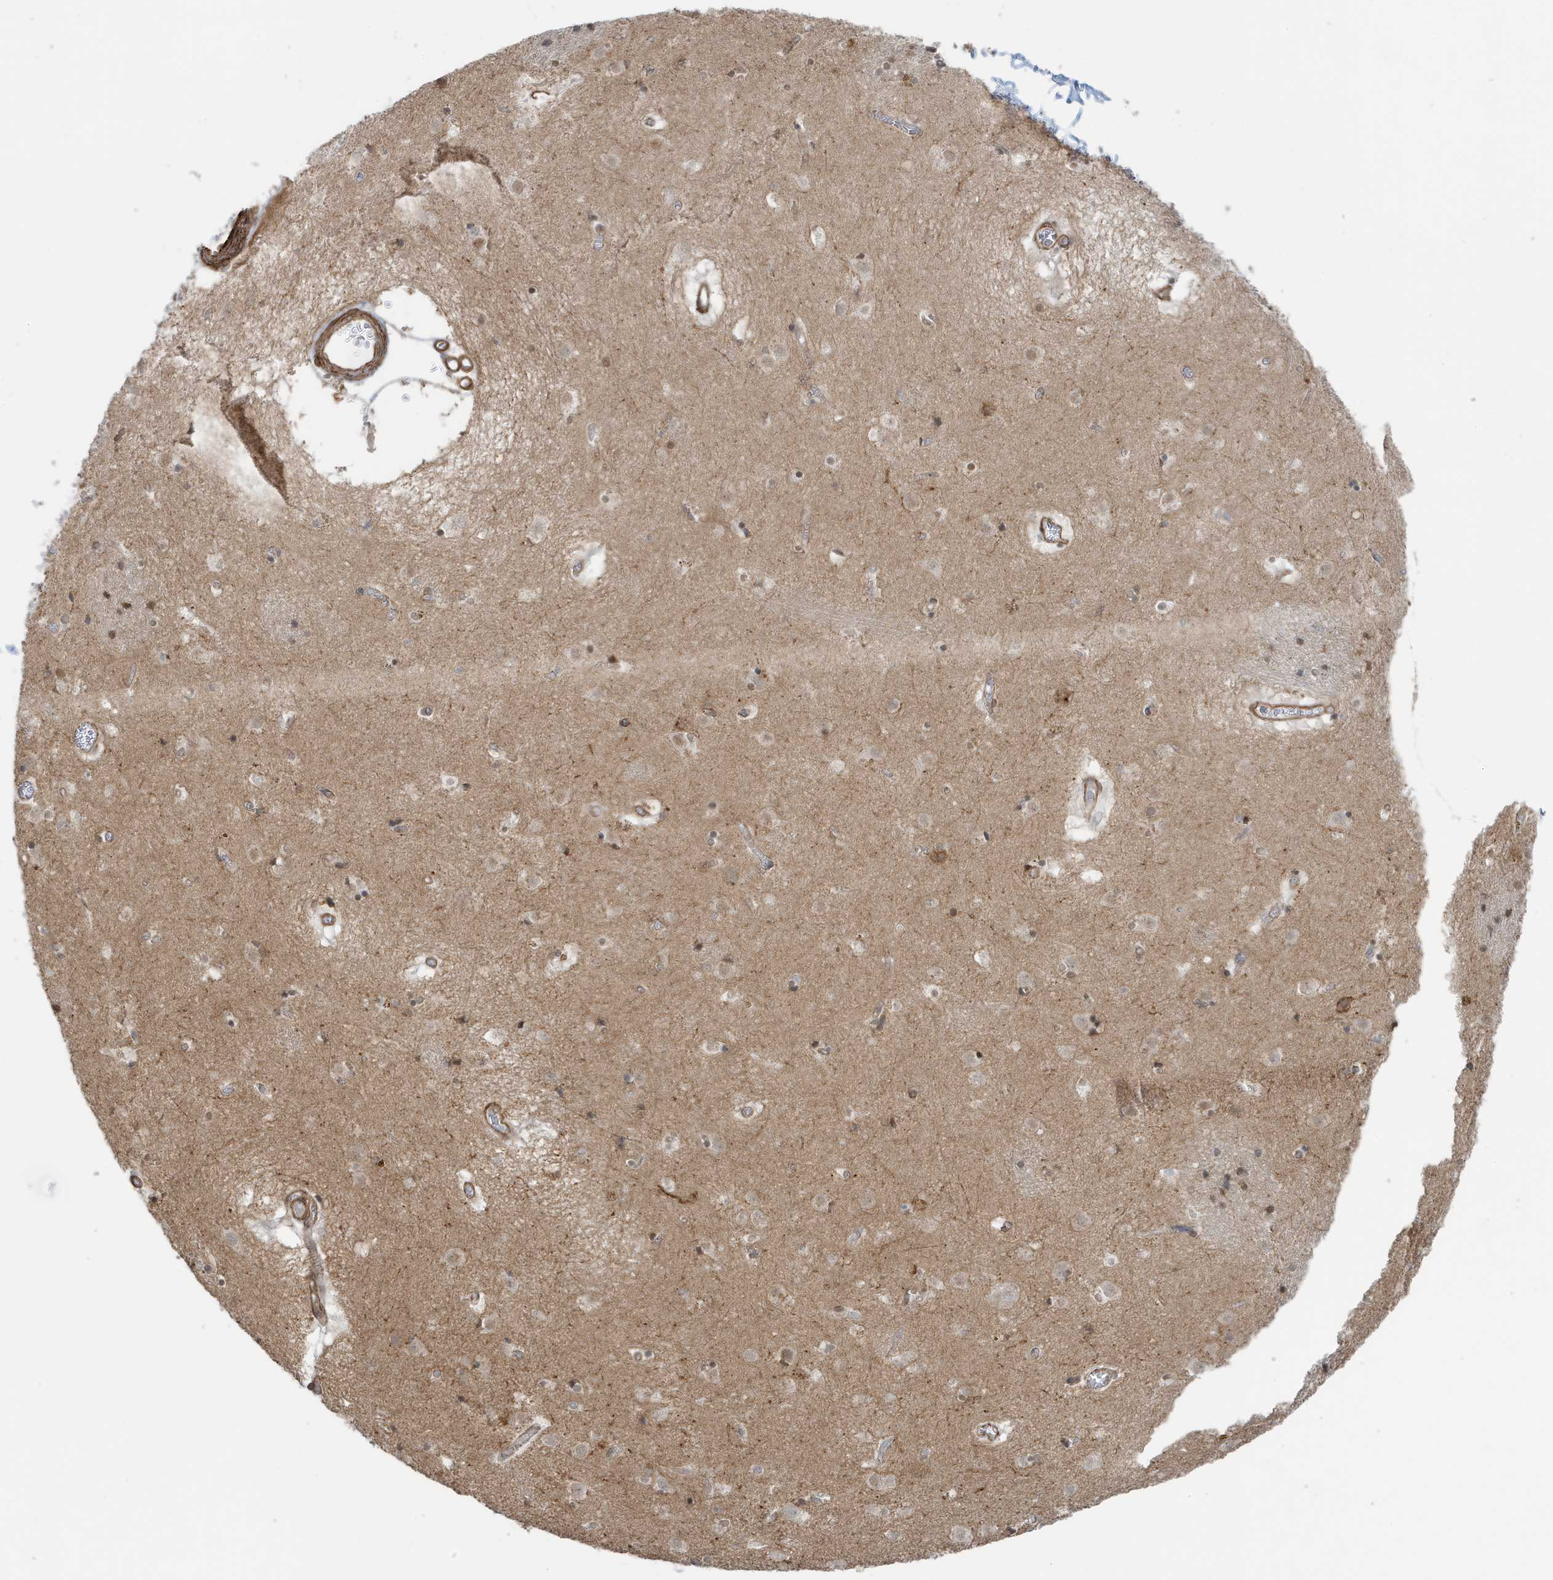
{"staining": {"intensity": "weak", "quantity": "<25%", "location": "nuclear"}, "tissue": "caudate", "cell_type": "Glial cells", "image_type": "normal", "snomed": [{"axis": "morphology", "description": "Normal tissue, NOS"}, {"axis": "topography", "description": "Lateral ventricle wall"}], "caption": "High power microscopy photomicrograph of an IHC histopathology image of normal caudate, revealing no significant staining in glial cells. (Brightfield microscopy of DAB (3,3'-diaminobenzidine) immunohistochemistry (IHC) at high magnification).", "gene": "CHCHD4", "patient": {"sex": "male", "age": 70}}